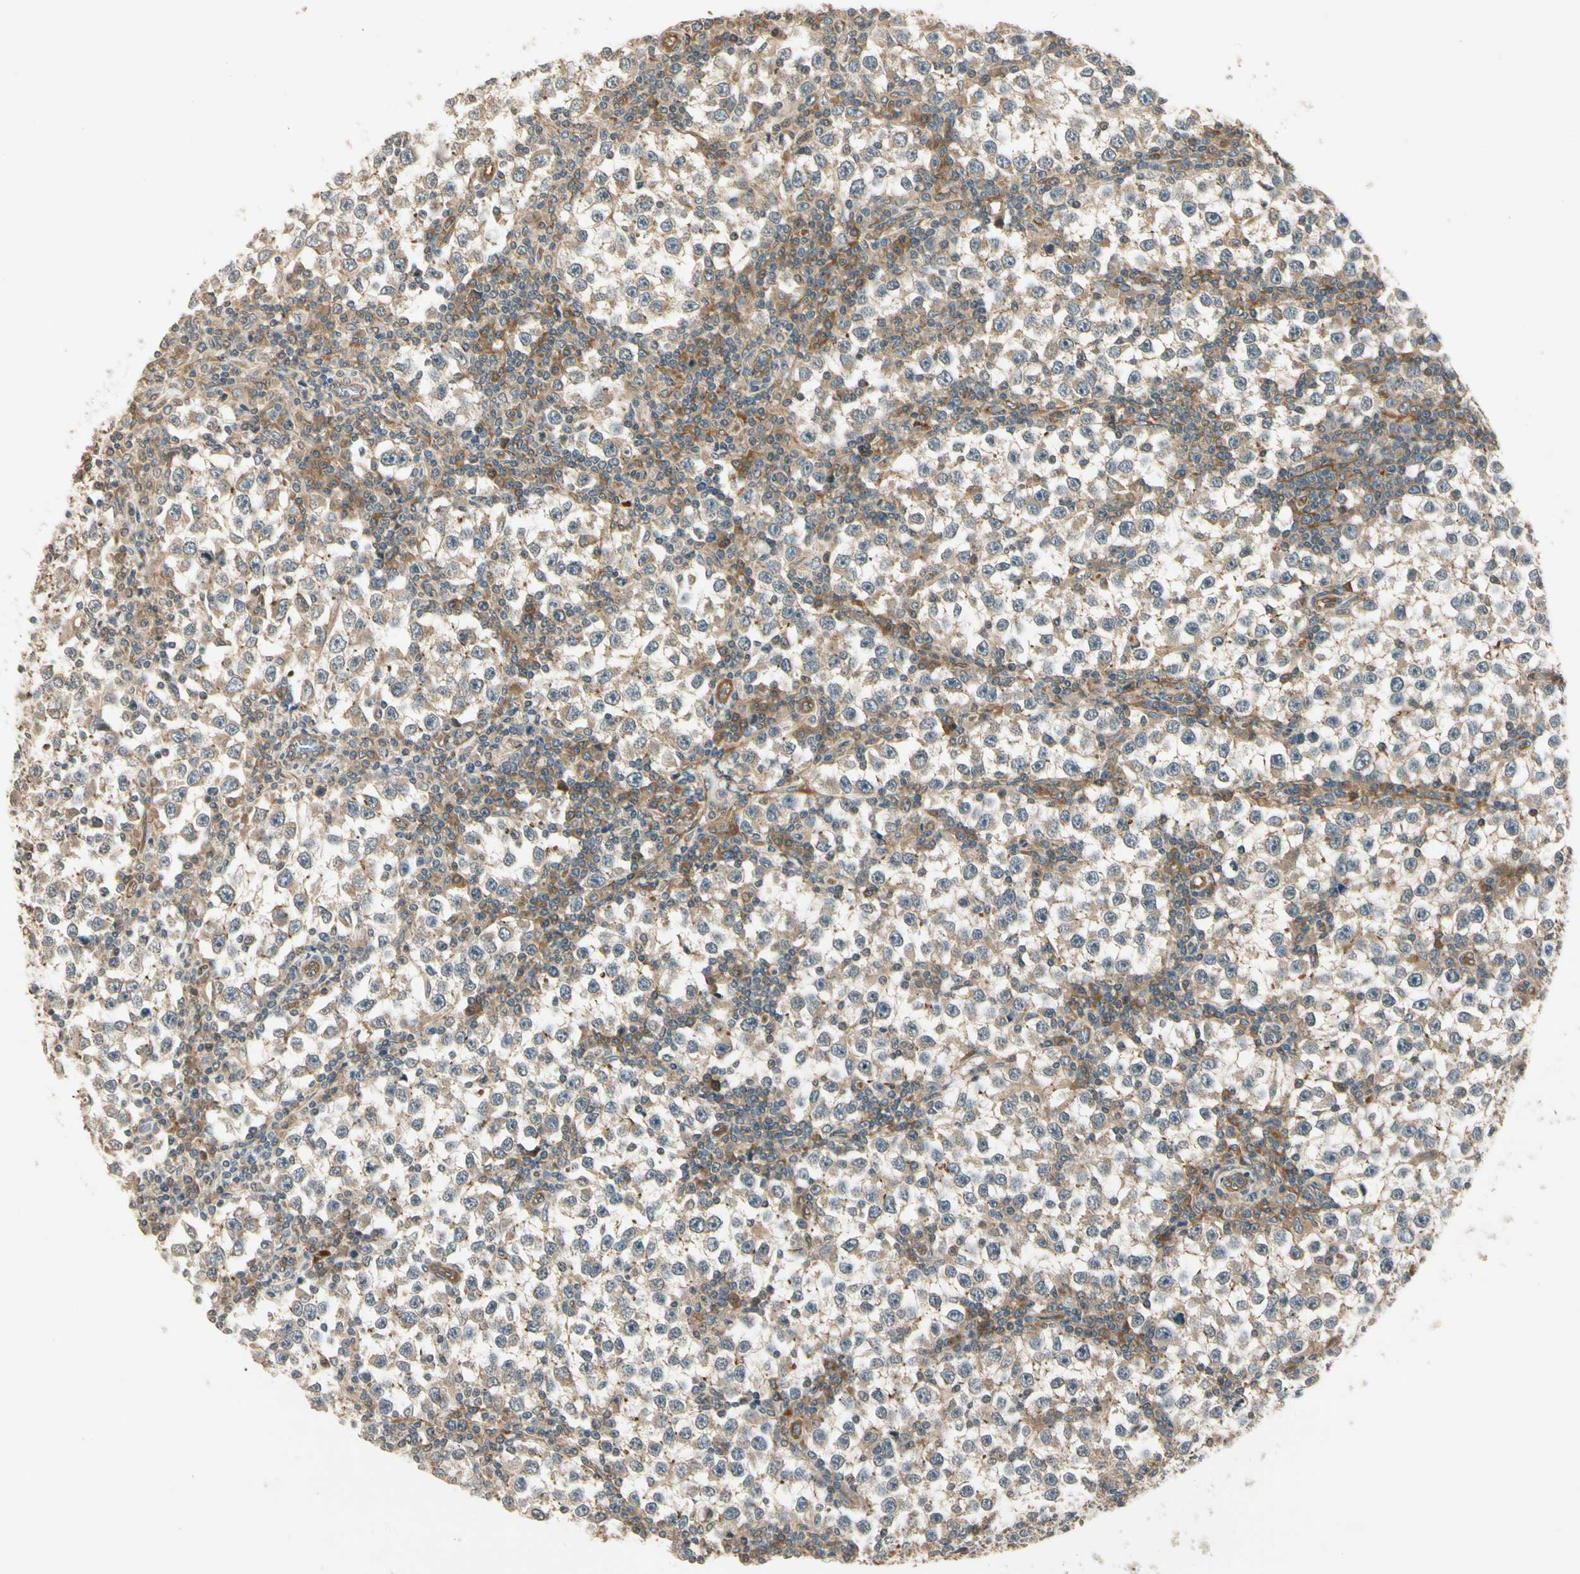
{"staining": {"intensity": "weak", "quantity": ">75%", "location": "cytoplasmic/membranous"}, "tissue": "testis cancer", "cell_type": "Tumor cells", "image_type": "cancer", "snomed": [{"axis": "morphology", "description": "Seminoma, NOS"}, {"axis": "topography", "description": "Testis"}], "caption": "Immunohistochemical staining of seminoma (testis) reveals low levels of weak cytoplasmic/membranous protein positivity in about >75% of tumor cells.", "gene": "ROCK2", "patient": {"sex": "male", "age": 65}}